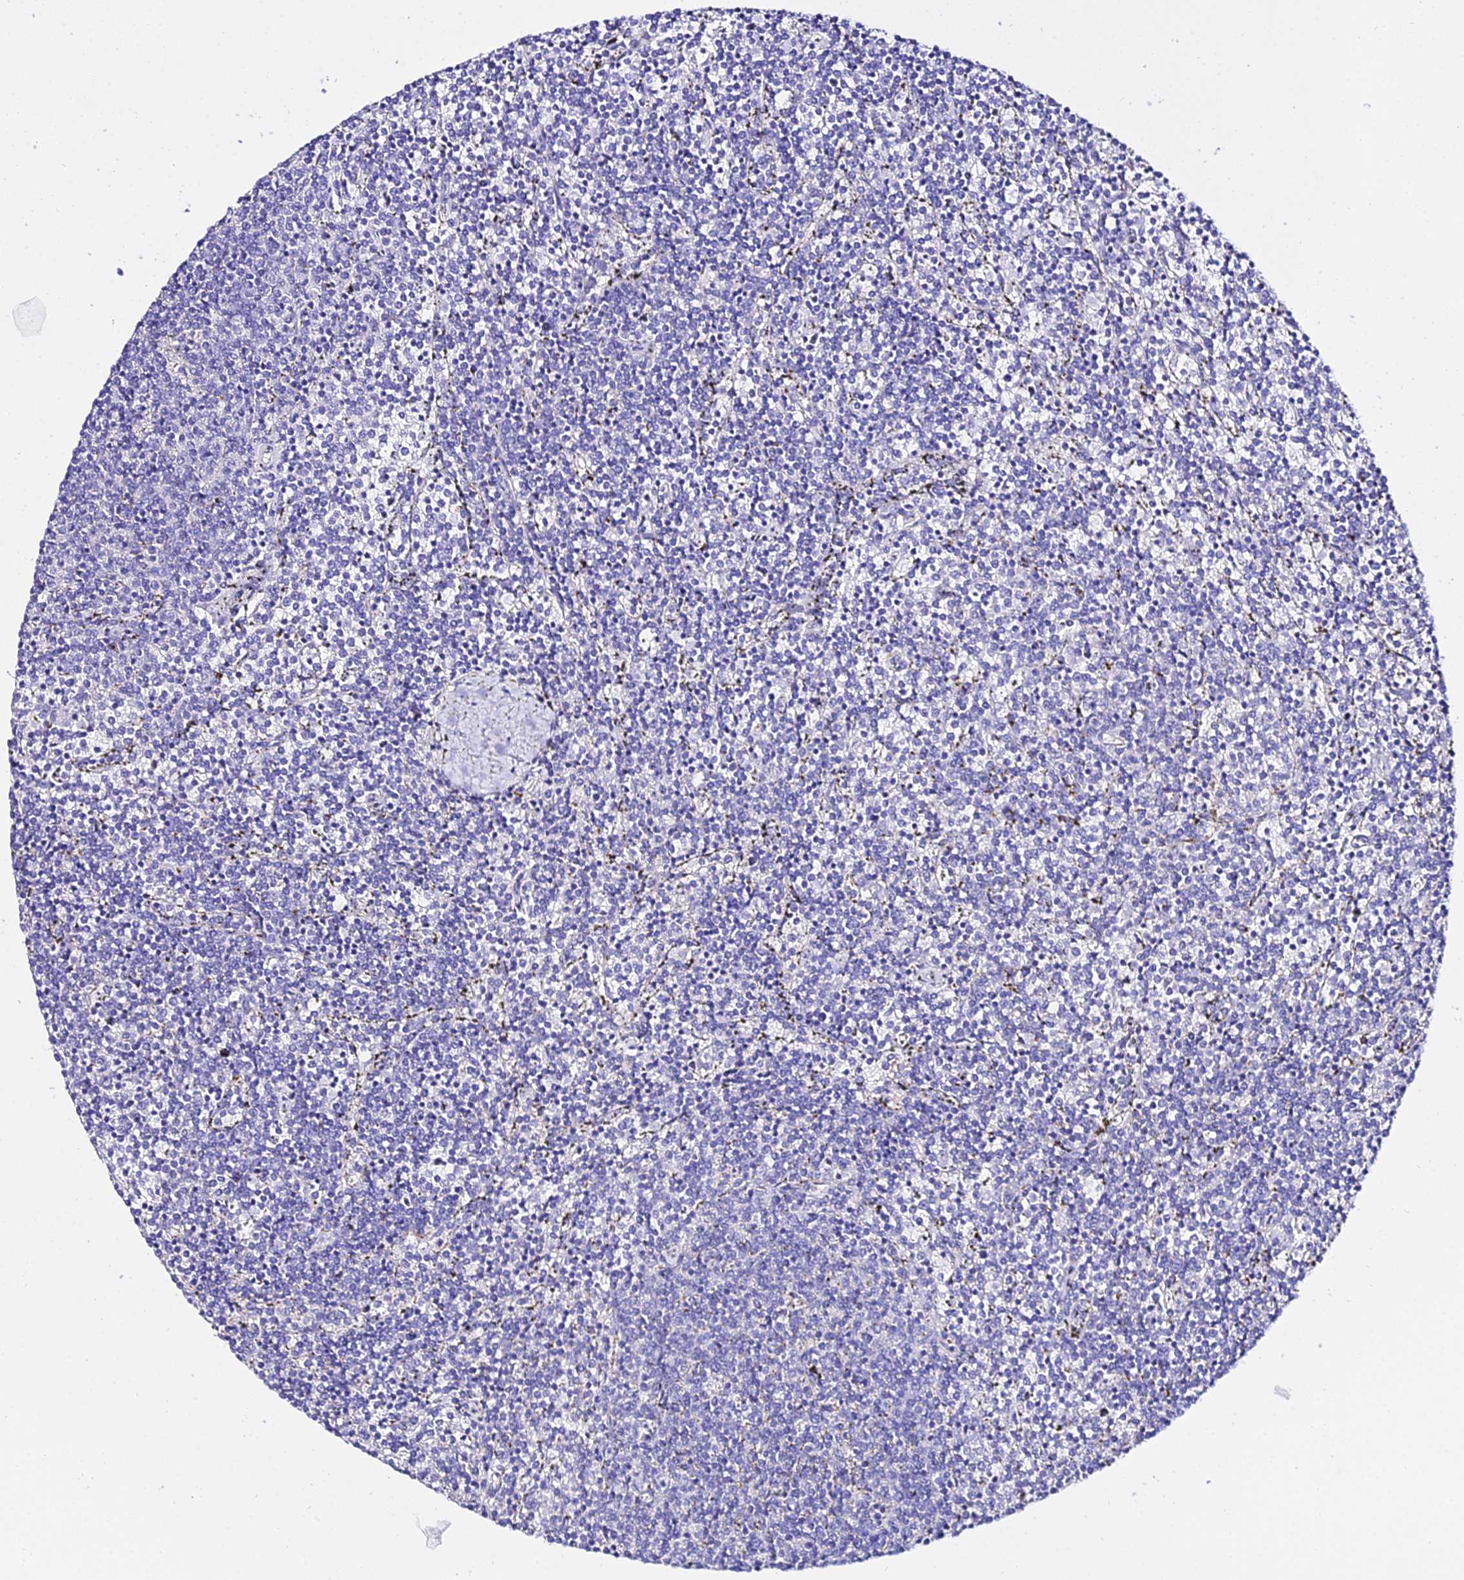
{"staining": {"intensity": "negative", "quantity": "none", "location": "none"}, "tissue": "lymphoma", "cell_type": "Tumor cells", "image_type": "cancer", "snomed": [{"axis": "morphology", "description": "Malignant lymphoma, non-Hodgkin's type, Low grade"}, {"axis": "topography", "description": "Spleen"}], "caption": "Image shows no significant protein staining in tumor cells of malignant lymphoma, non-Hodgkin's type (low-grade).", "gene": "TMEM117", "patient": {"sex": "female", "age": 50}}